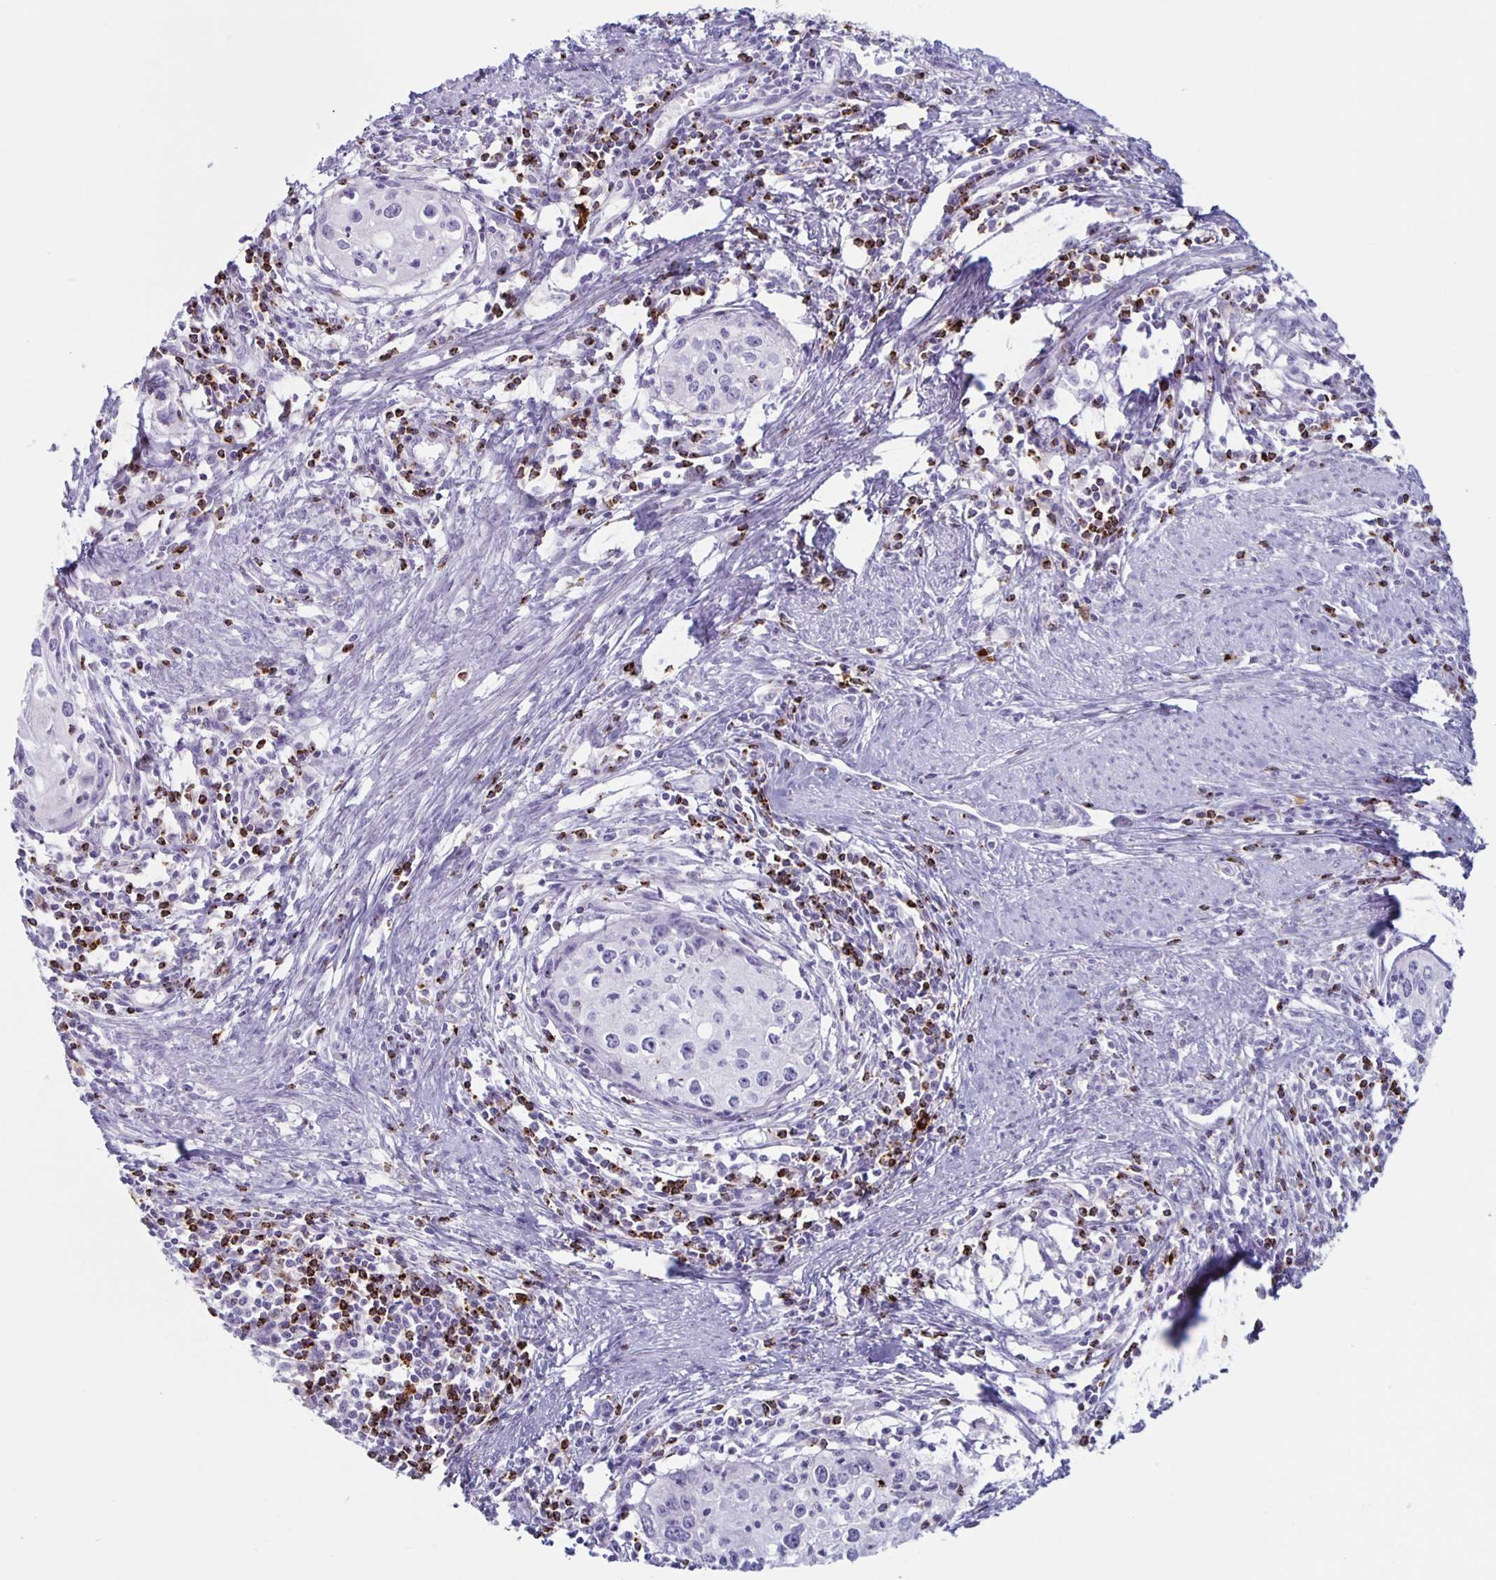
{"staining": {"intensity": "negative", "quantity": "none", "location": "none"}, "tissue": "cervical cancer", "cell_type": "Tumor cells", "image_type": "cancer", "snomed": [{"axis": "morphology", "description": "Squamous cell carcinoma, NOS"}, {"axis": "topography", "description": "Cervix"}], "caption": "Immunohistochemistry (IHC) of squamous cell carcinoma (cervical) exhibits no staining in tumor cells.", "gene": "GZMK", "patient": {"sex": "female", "age": 40}}